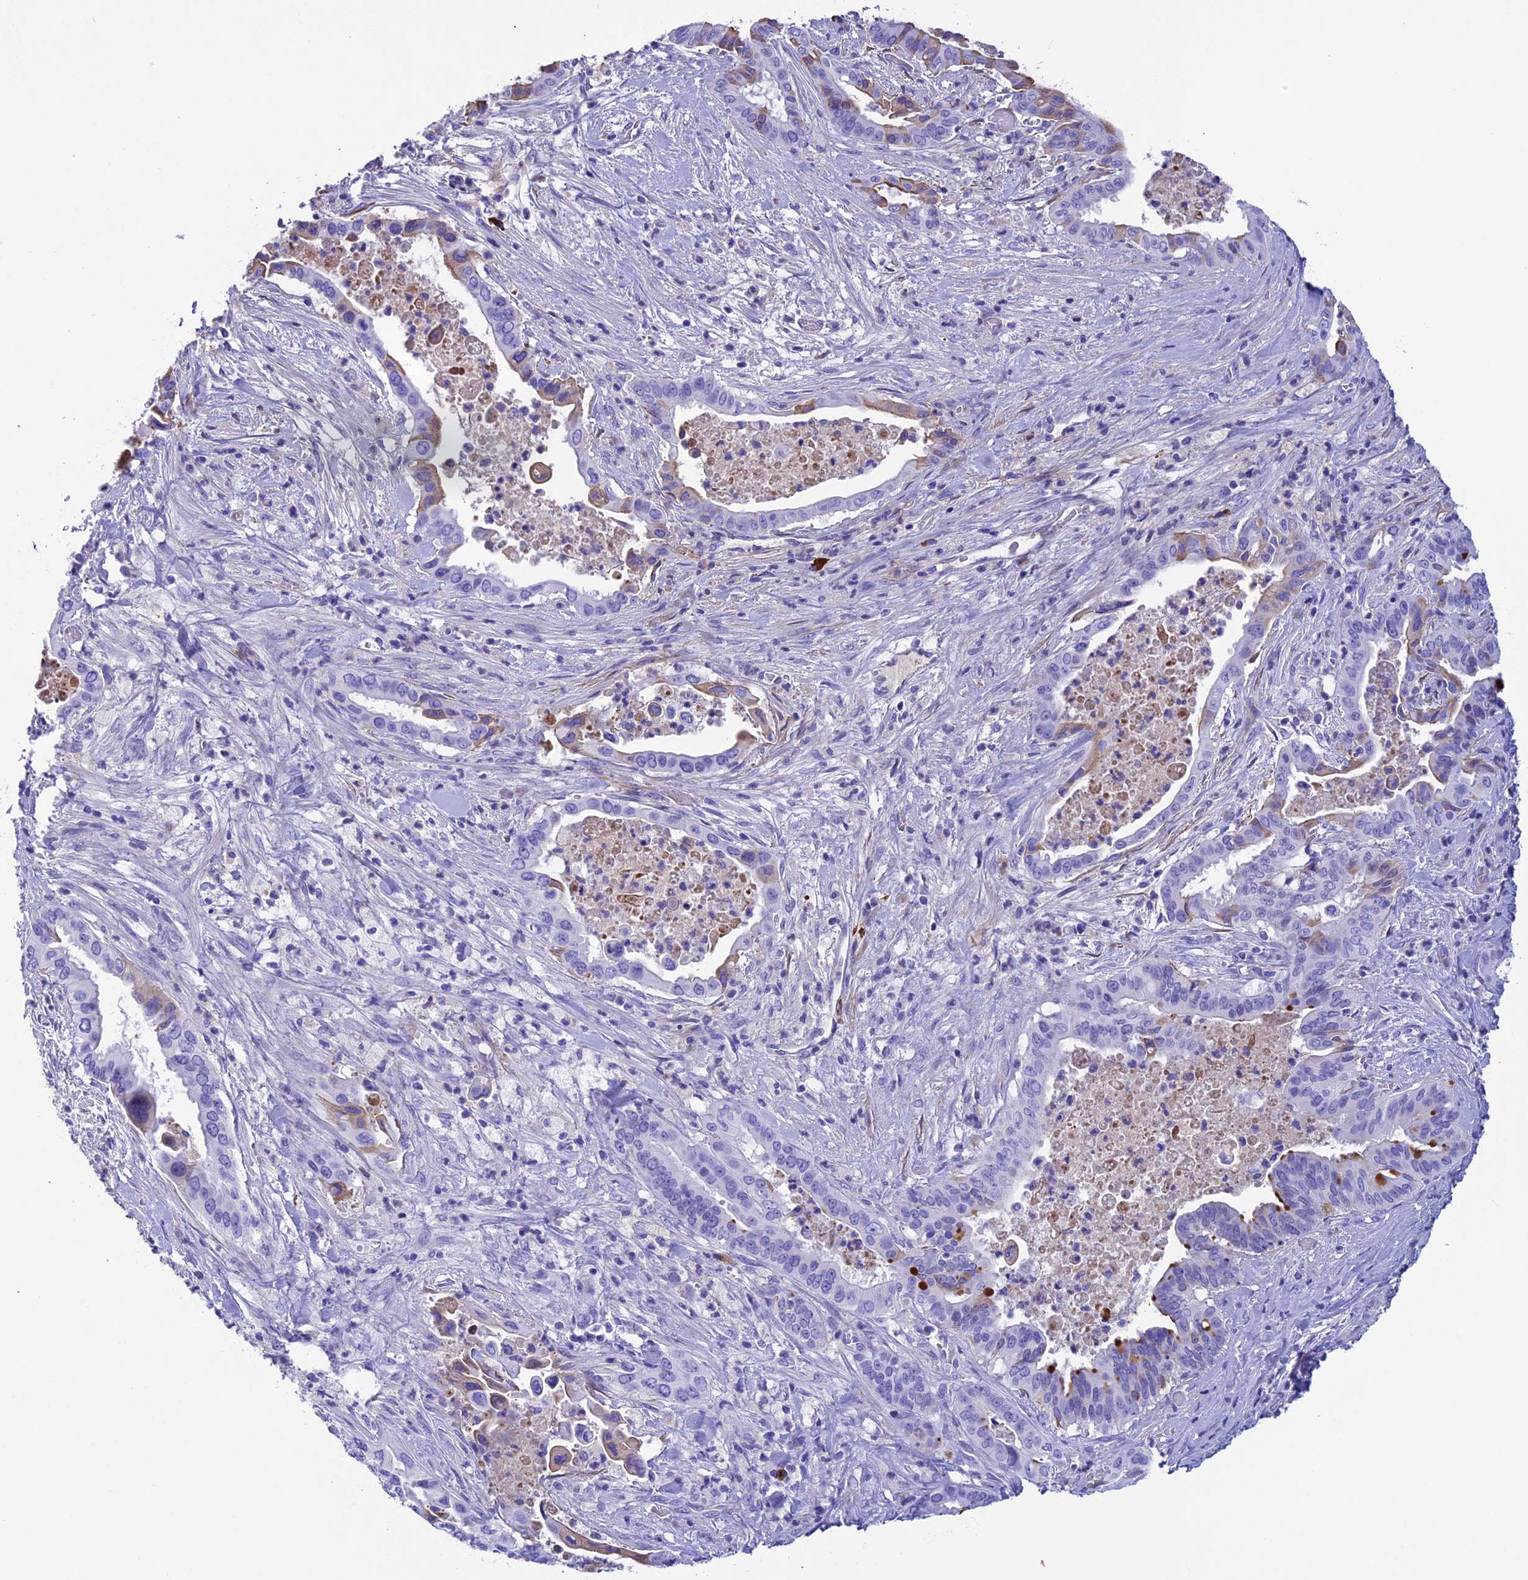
{"staining": {"intensity": "weak", "quantity": "<25%", "location": "cytoplasmic/membranous"}, "tissue": "pancreatic cancer", "cell_type": "Tumor cells", "image_type": "cancer", "snomed": [{"axis": "morphology", "description": "Adenocarcinoma, NOS"}, {"axis": "topography", "description": "Pancreas"}], "caption": "Tumor cells are negative for protein expression in human pancreatic cancer. (Brightfield microscopy of DAB immunohistochemistry at high magnification).", "gene": "IGSF6", "patient": {"sex": "female", "age": 77}}